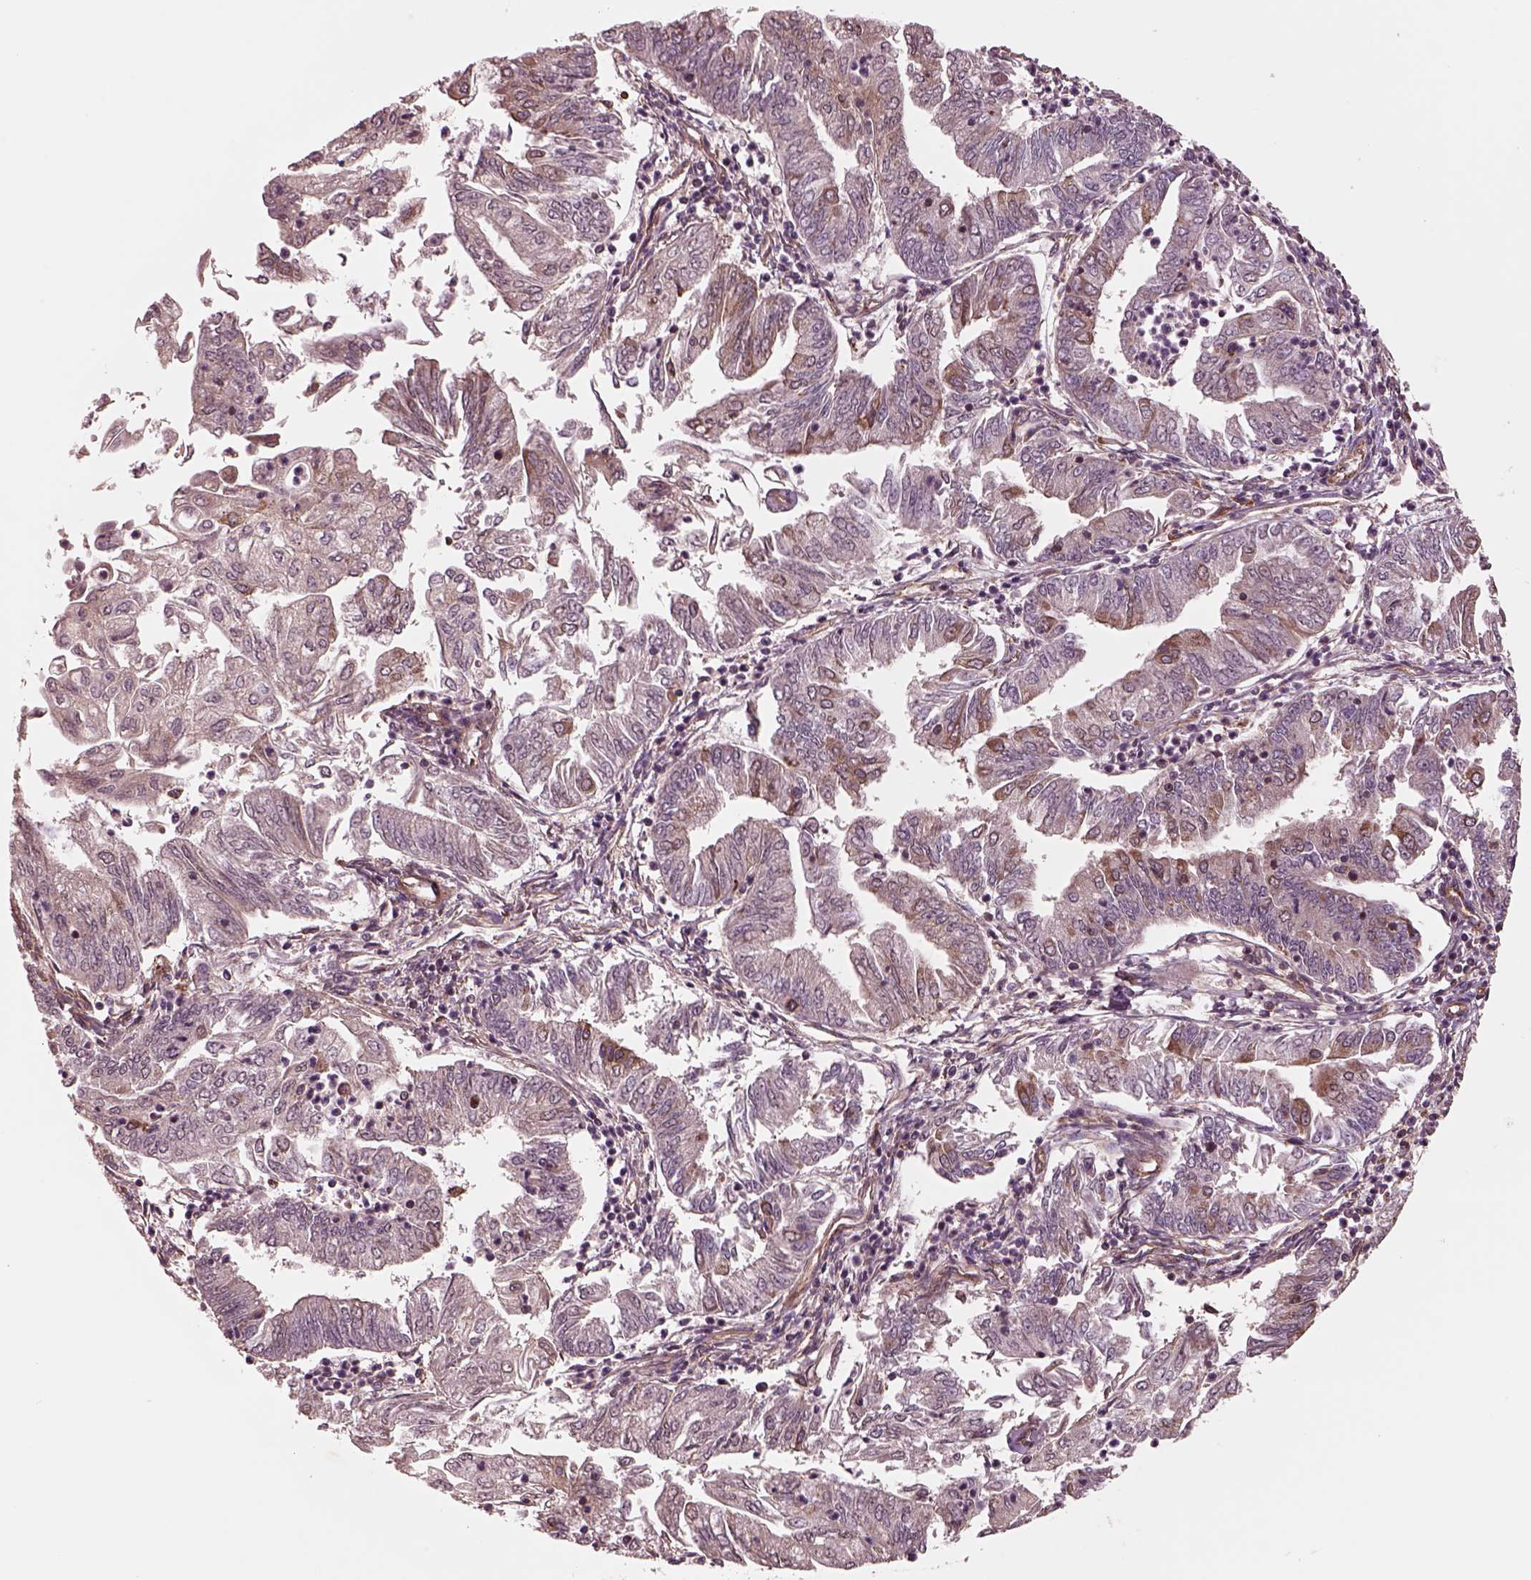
{"staining": {"intensity": "moderate", "quantity": "<25%", "location": "cytoplasmic/membranous"}, "tissue": "endometrial cancer", "cell_type": "Tumor cells", "image_type": "cancer", "snomed": [{"axis": "morphology", "description": "Adenocarcinoma, NOS"}, {"axis": "topography", "description": "Endometrium"}], "caption": "Protein expression analysis of human endometrial cancer reveals moderate cytoplasmic/membranous positivity in about <25% of tumor cells.", "gene": "WASHC2A", "patient": {"sex": "female", "age": 55}}